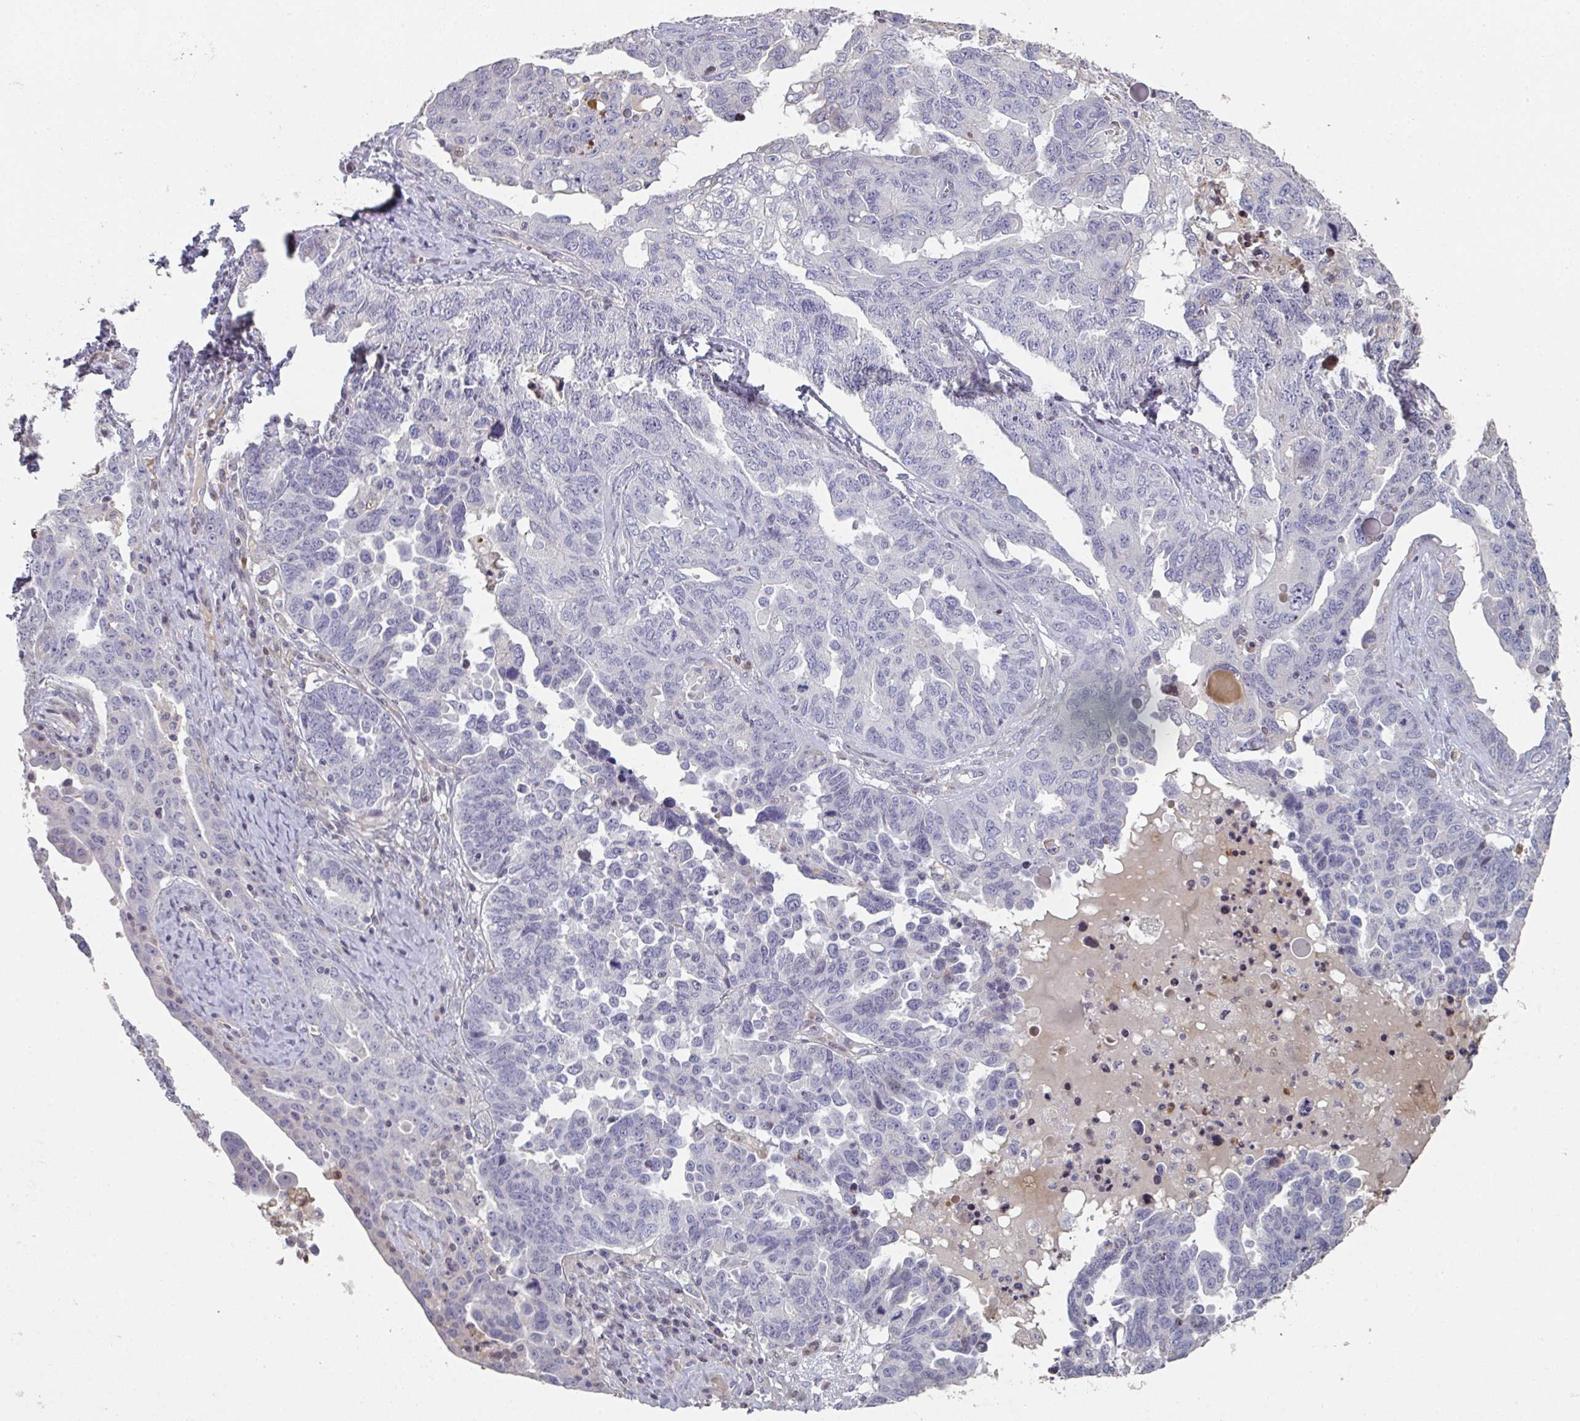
{"staining": {"intensity": "negative", "quantity": "none", "location": "none"}, "tissue": "ovarian cancer", "cell_type": "Tumor cells", "image_type": "cancer", "snomed": [{"axis": "morphology", "description": "Carcinoma, endometroid"}, {"axis": "topography", "description": "Ovary"}], "caption": "The histopathology image shows no staining of tumor cells in ovarian cancer (endometroid carcinoma).", "gene": "A1CF", "patient": {"sex": "female", "age": 62}}